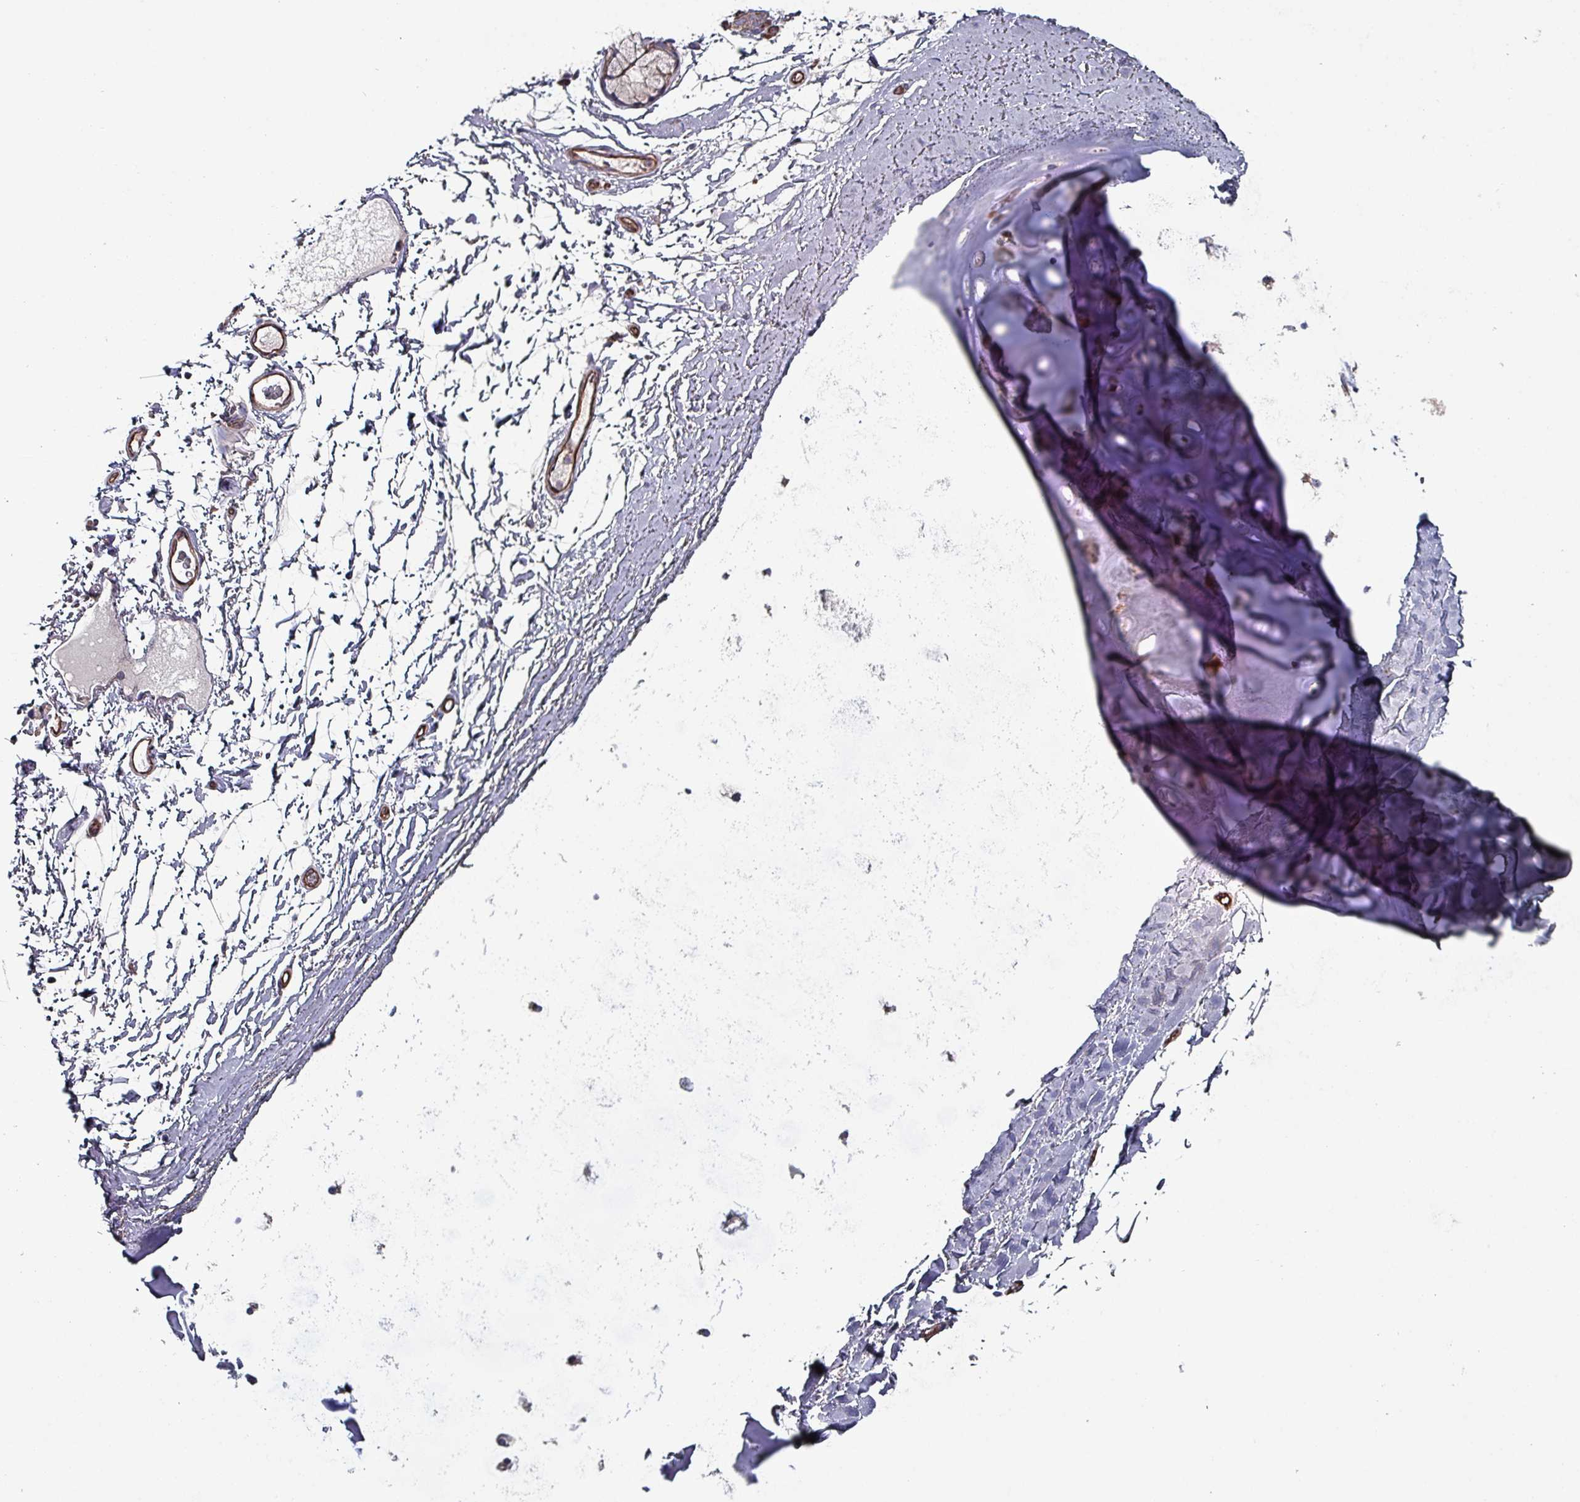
{"staining": {"intensity": "negative", "quantity": "none", "location": "none"}, "tissue": "adipose tissue", "cell_type": "Adipocytes", "image_type": "normal", "snomed": [{"axis": "morphology", "description": "Normal tissue, NOS"}, {"axis": "topography", "description": "Cartilage tissue"}, {"axis": "topography", "description": "Bronchus"}], "caption": "Immunohistochemistry micrograph of normal adipose tissue stained for a protein (brown), which reveals no staining in adipocytes. (DAB (3,3'-diaminobenzidine) immunohistochemistry (IHC) visualized using brightfield microscopy, high magnification).", "gene": "ANO10", "patient": {"sex": "female", "age": 72}}